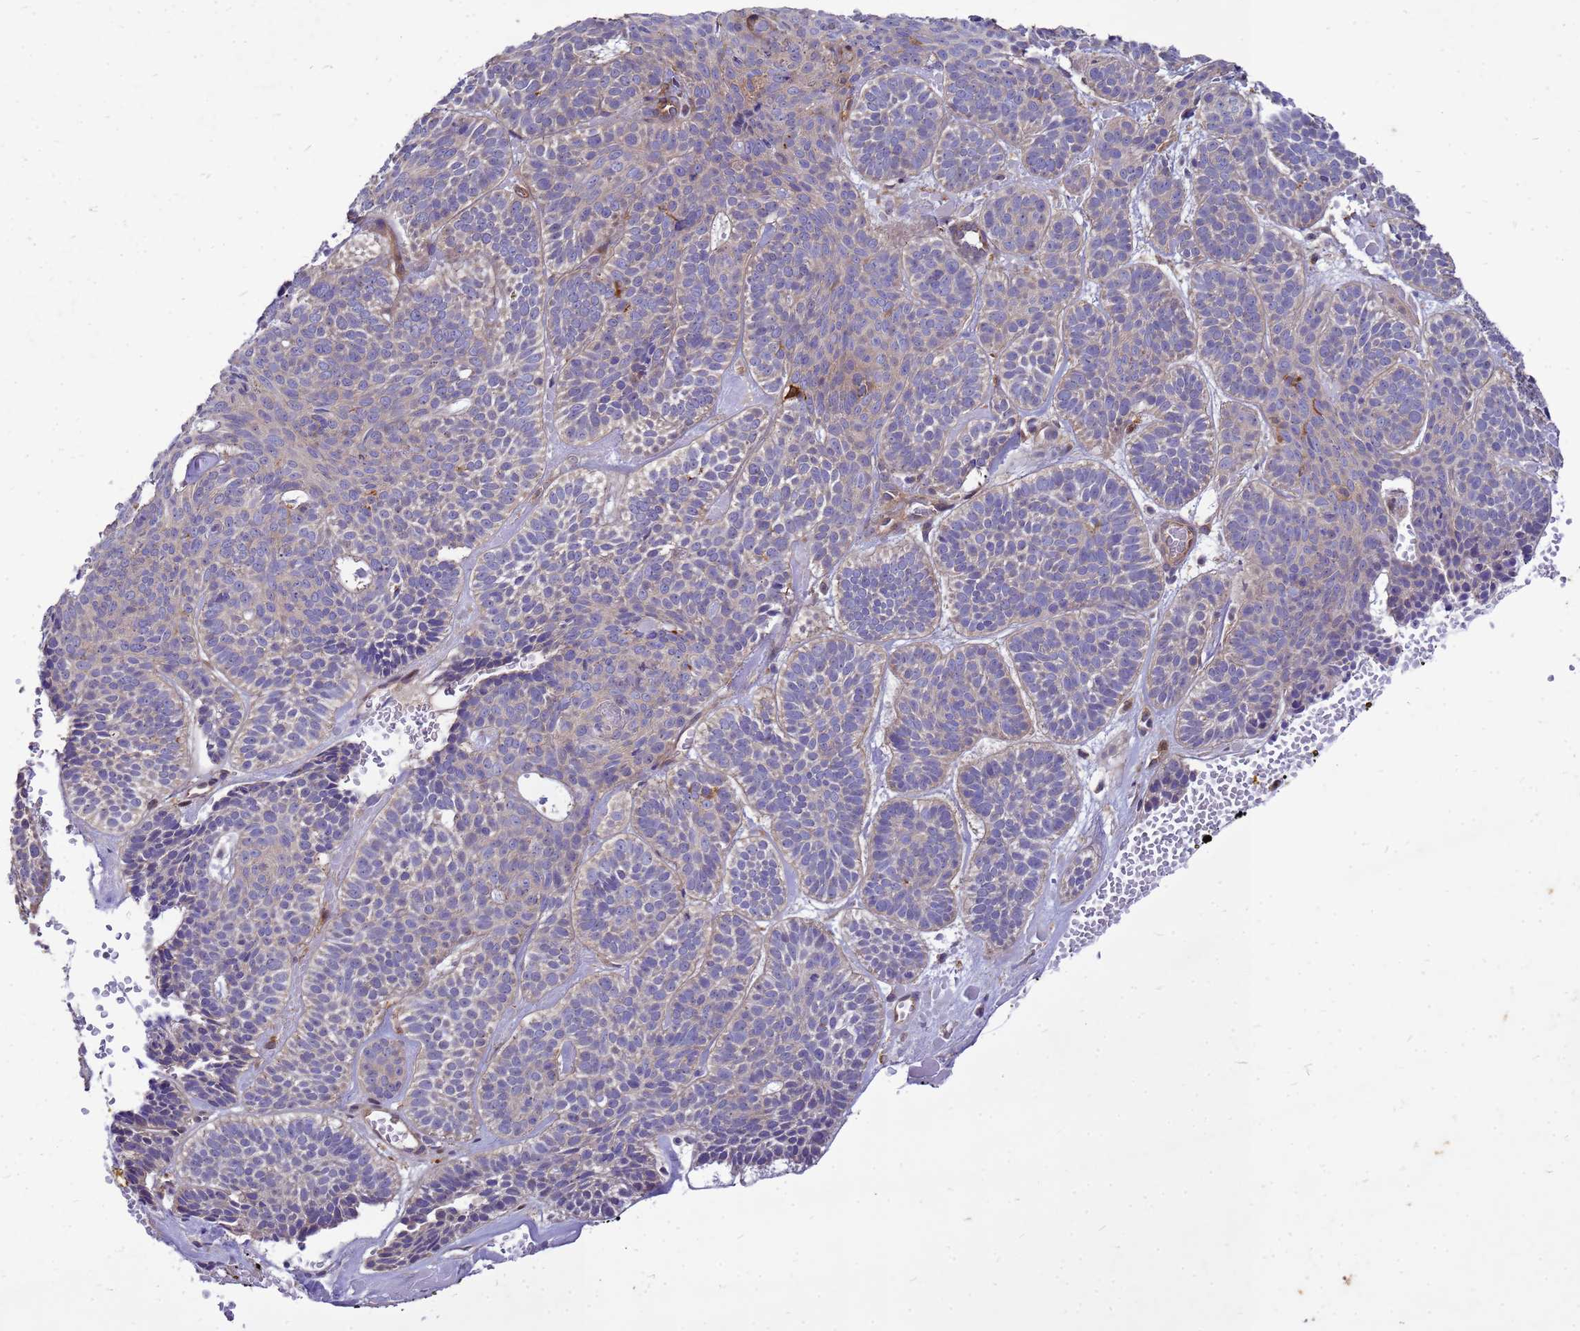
{"staining": {"intensity": "negative", "quantity": "none", "location": "none"}, "tissue": "skin cancer", "cell_type": "Tumor cells", "image_type": "cancer", "snomed": [{"axis": "morphology", "description": "Basal cell carcinoma"}, {"axis": "topography", "description": "Skin"}], "caption": "Immunohistochemistry (IHC) histopathology image of neoplastic tissue: human skin cancer (basal cell carcinoma) stained with DAB (3,3'-diaminobenzidine) reveals no significant protein expression in tumor cells.", "gene": "RNF215", "patient": {"sex": "male", "age": 85}}